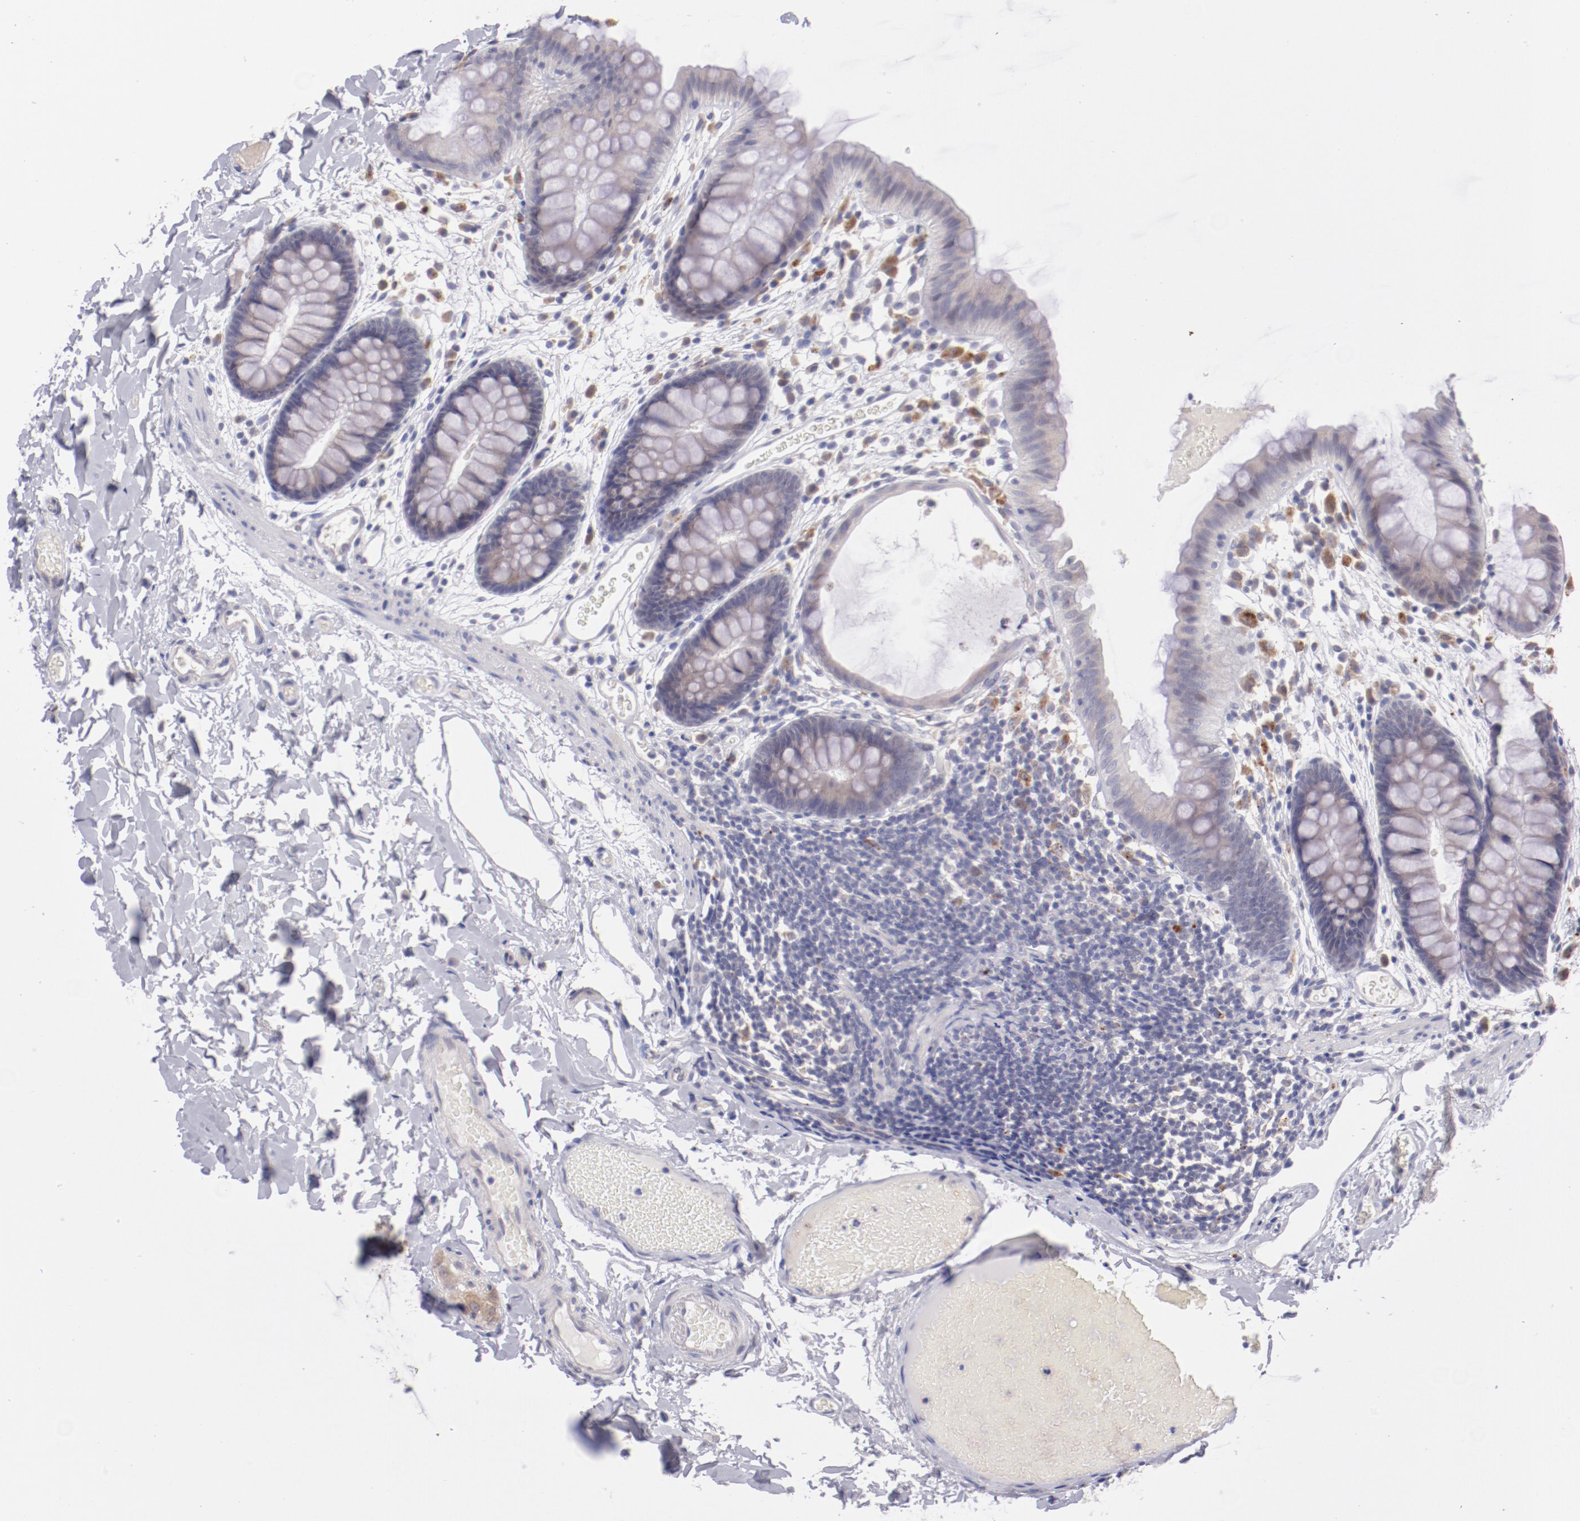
{"staining": {"intensity": "negative", "quantity": "none", "location": "none"}, "tissue": "colon", "cell_type": "Endothelial cells", "image_type": "normal", "snomed": [{"axis": "morphology", "description": "Normal tissue, NOS"}, {"axis": "topography", "description": "Smooth muscle"}, {"axis": "topography", "description": "Colon"}], "caption": "Photomicrograph shows no protein expression in endothelial cells of benign colon.", "gene": "TRAF3", "patient": {"sex": "male", "age": 67}}